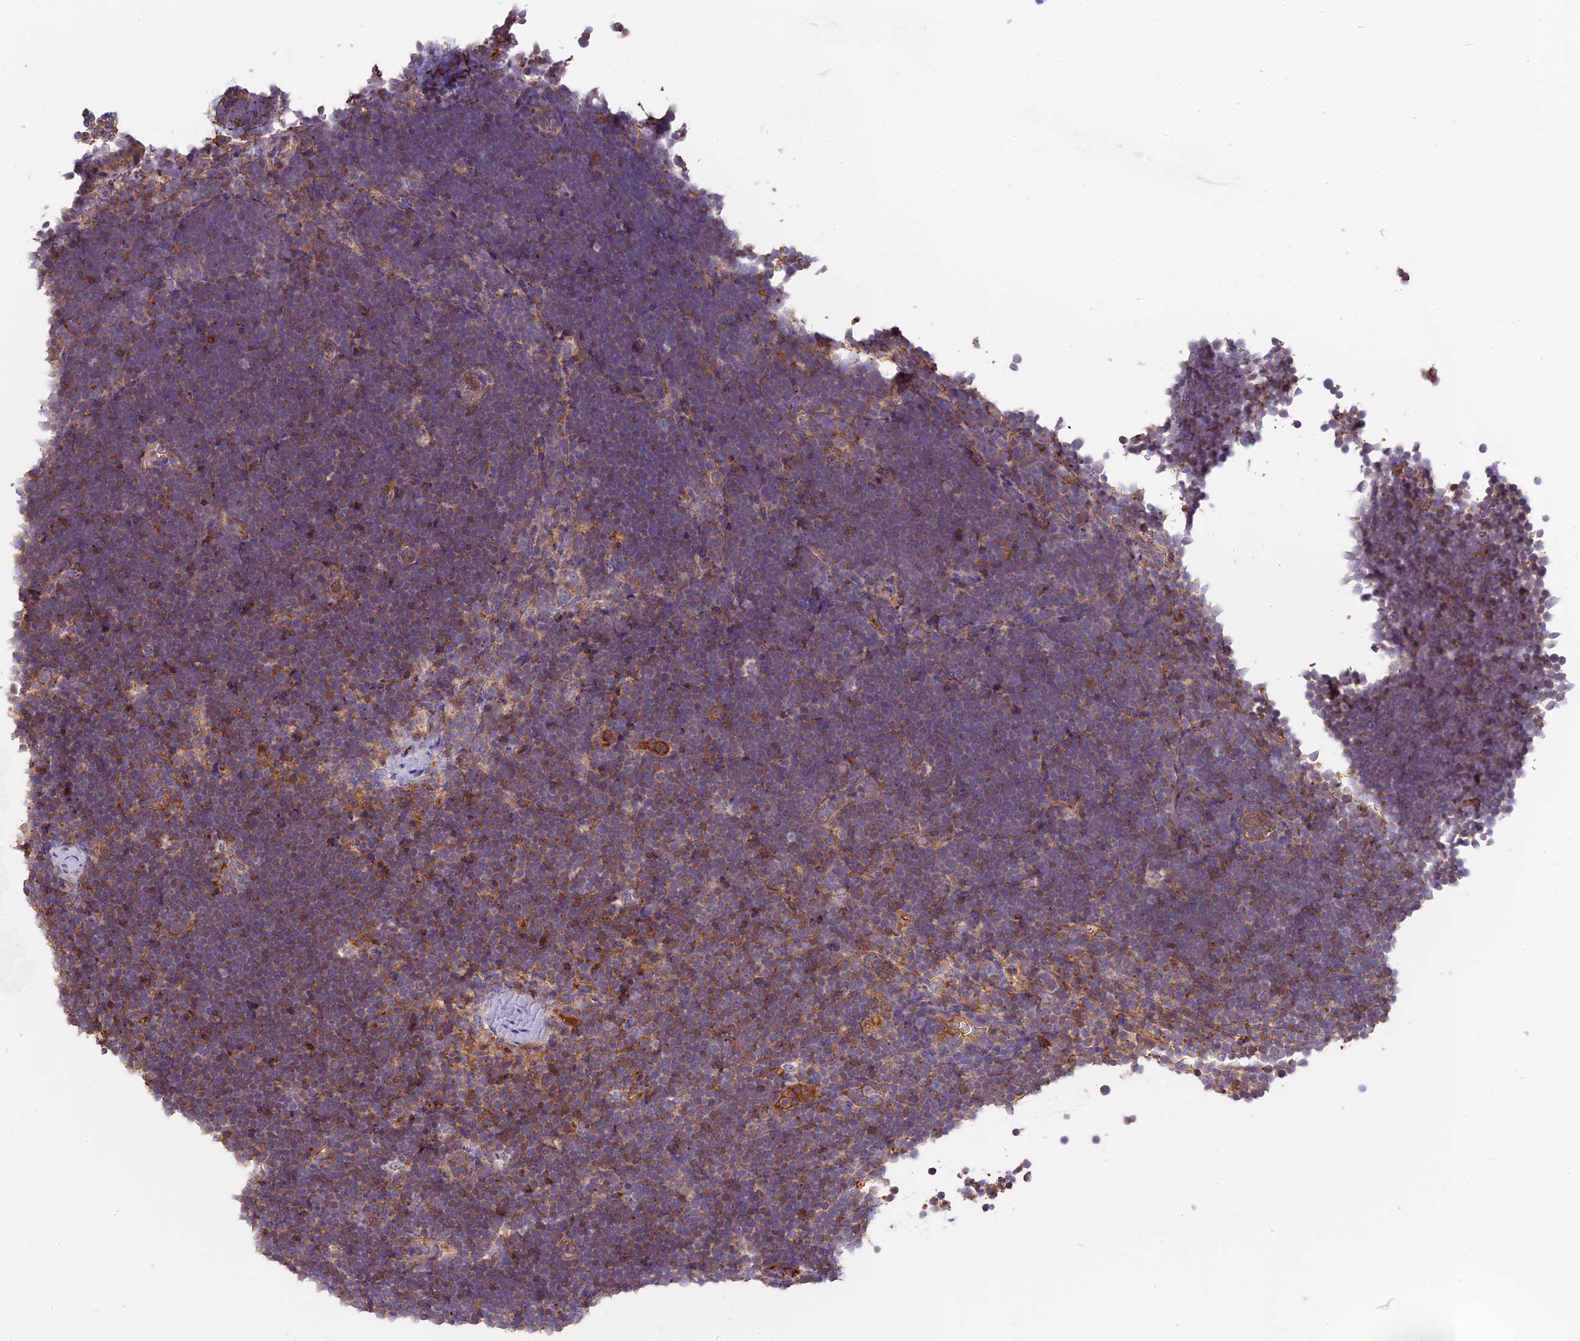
{"staining": {"intensity": "negative", "quantity": "none", "location": "none"}, "tissue": "lymphoma", "cell_type": "Tumor cells", "image_type": "cancer", "snomed": [{"axis": "morphology", "description": "Malignant lymphoma, non-Hodgkin's type, High grade"}, {"axis": "topography", "description": "Lymph node"}], "caption": "DAB (3,3'-diaminobenzidine) immunohistochemical staining of human high-grade malignant lymphoma, non-Hodgkin's type demonstrates no significant staining in tumor cells. (DAB immunohistochemistry (IHC) with hematoxylin counter stain).", "gene": "CFAP119", "patient": {"sex": "male", "age": 13}}